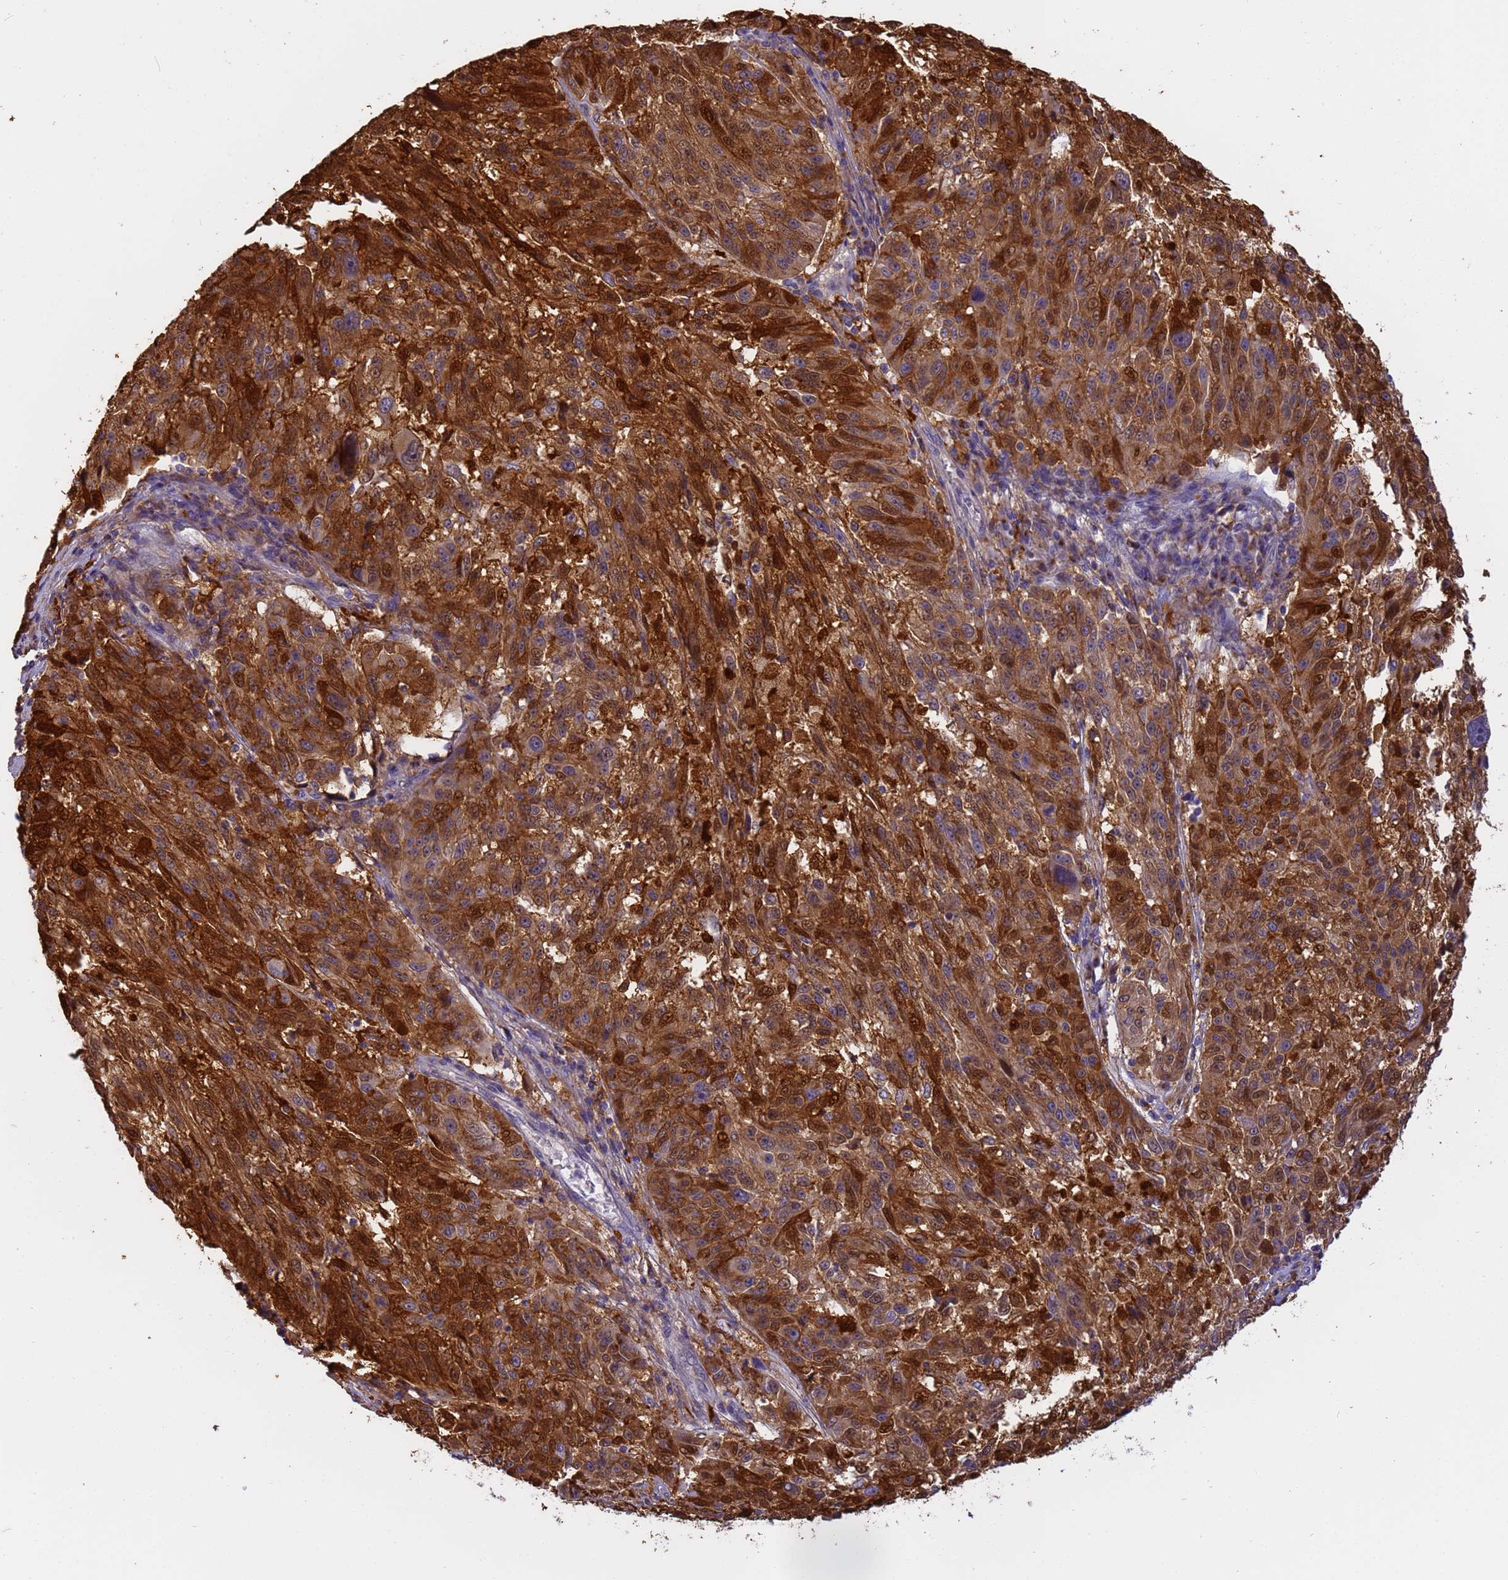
{"staining": {"intensity": "strong", "quantity": ">75%", "location": "cytoplasmic/membranous"}, "tissue": "melanoma", "cell_type": "Tumor cells", "image_type": "cancer", "snomed": [{"axis": "morphology", "description": "Malignant melanoma, NOS"}, {"axis": "topography", "description": "Skin"}], "caption": "Immunohistochemistry (IHC) photomicrograph of neoplastic tissue: malignant melanoma stained using immunohistochemistry displays high levels of strong protein expression localized specifically in the cytoplasmic/membranous of tumor cells, appearing as a cytoplasmic/membranous brown color.", "gene": "M6PR", "patient": {"sex": "male", "age": 53}}